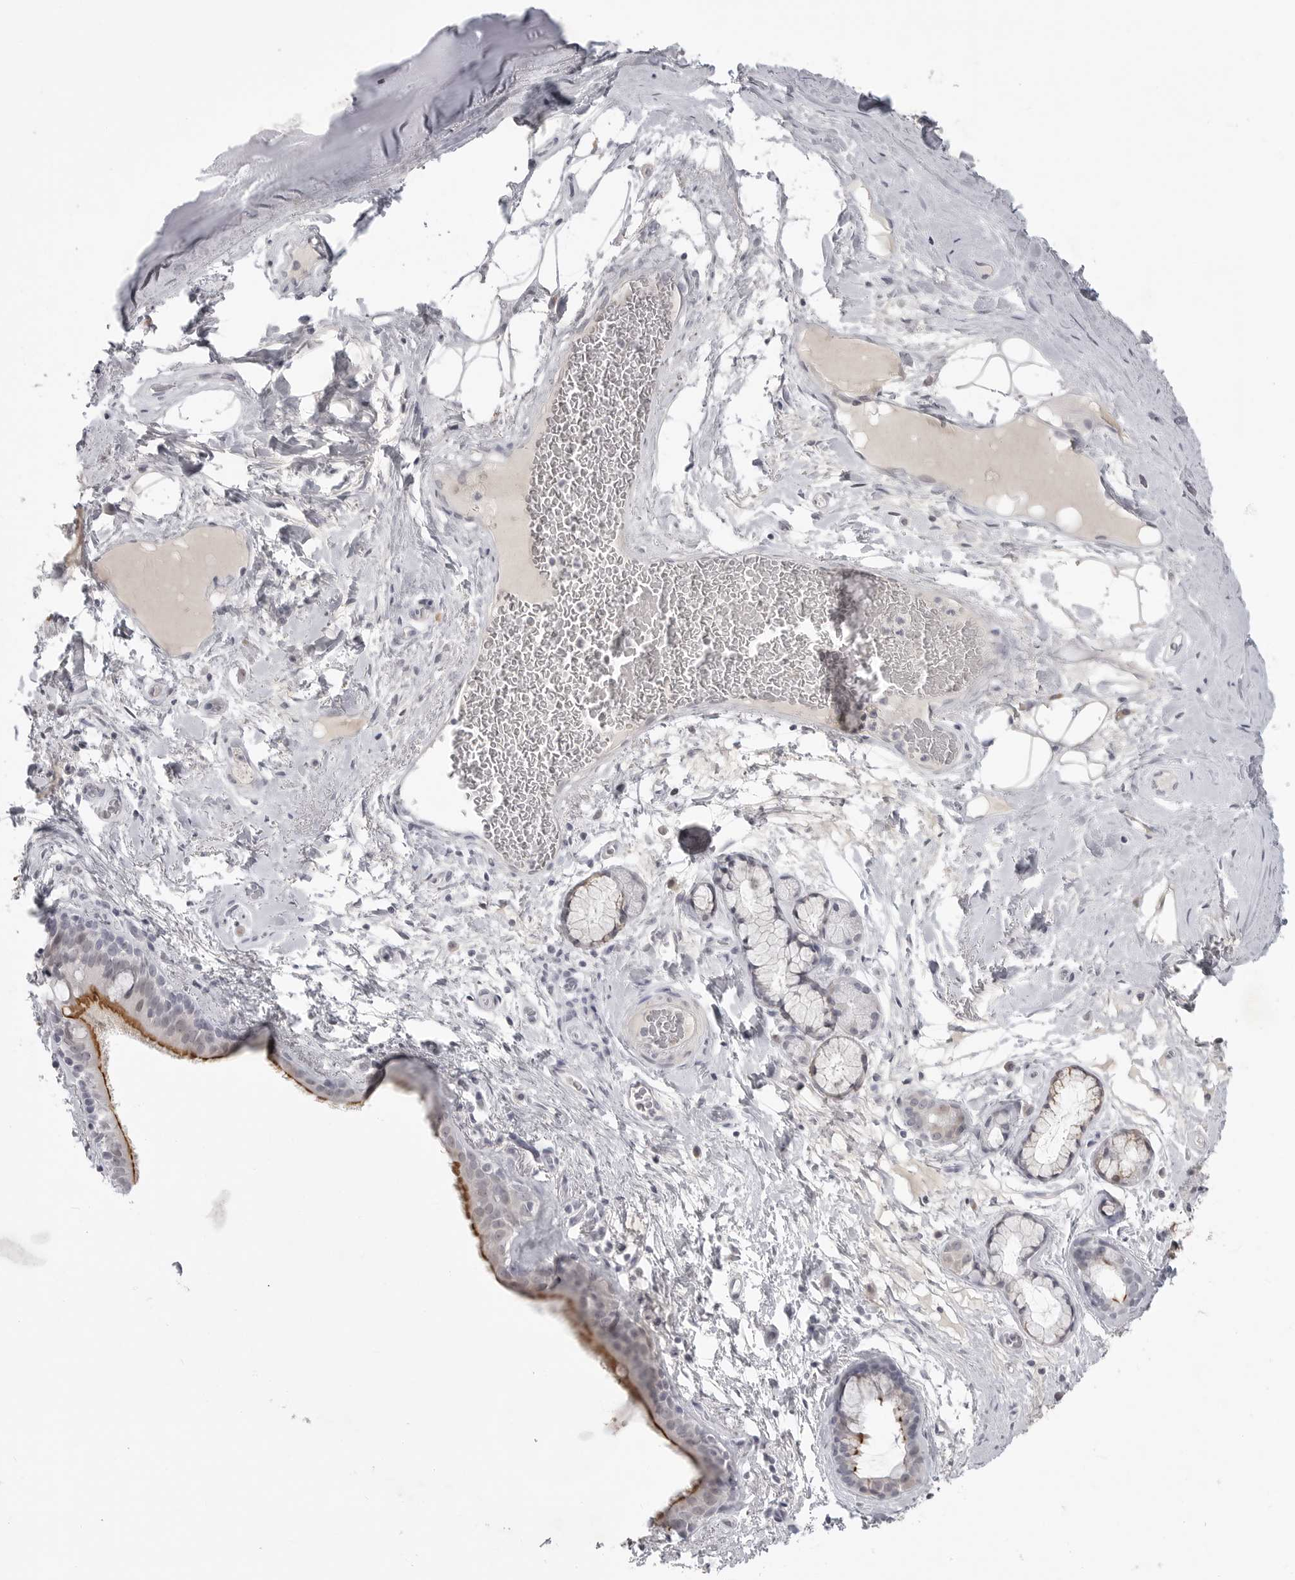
{"staining": {"intensity": "negative", "quantity": "none", "location": "none"}, "tissue": "adipose tissue", "cell_type": "Adipocytes", "image_type": "normal", "snomed": [{"axis": "morphology", "description": "Normal tissue, NOS"}, {"axis": "topography", "description": "Cartilage tissue"}], "caption": "Immunohistochemistry (IHC) image of unremarkable adipose tissue stained for a protein (brown), which demonstrates no staining in adipocytes. (DAB immunohistochemistry (IHC) with hematoxylin counter stain).", "gene": "TCTN3", "patient": {"sex": "female", "age": 63}}